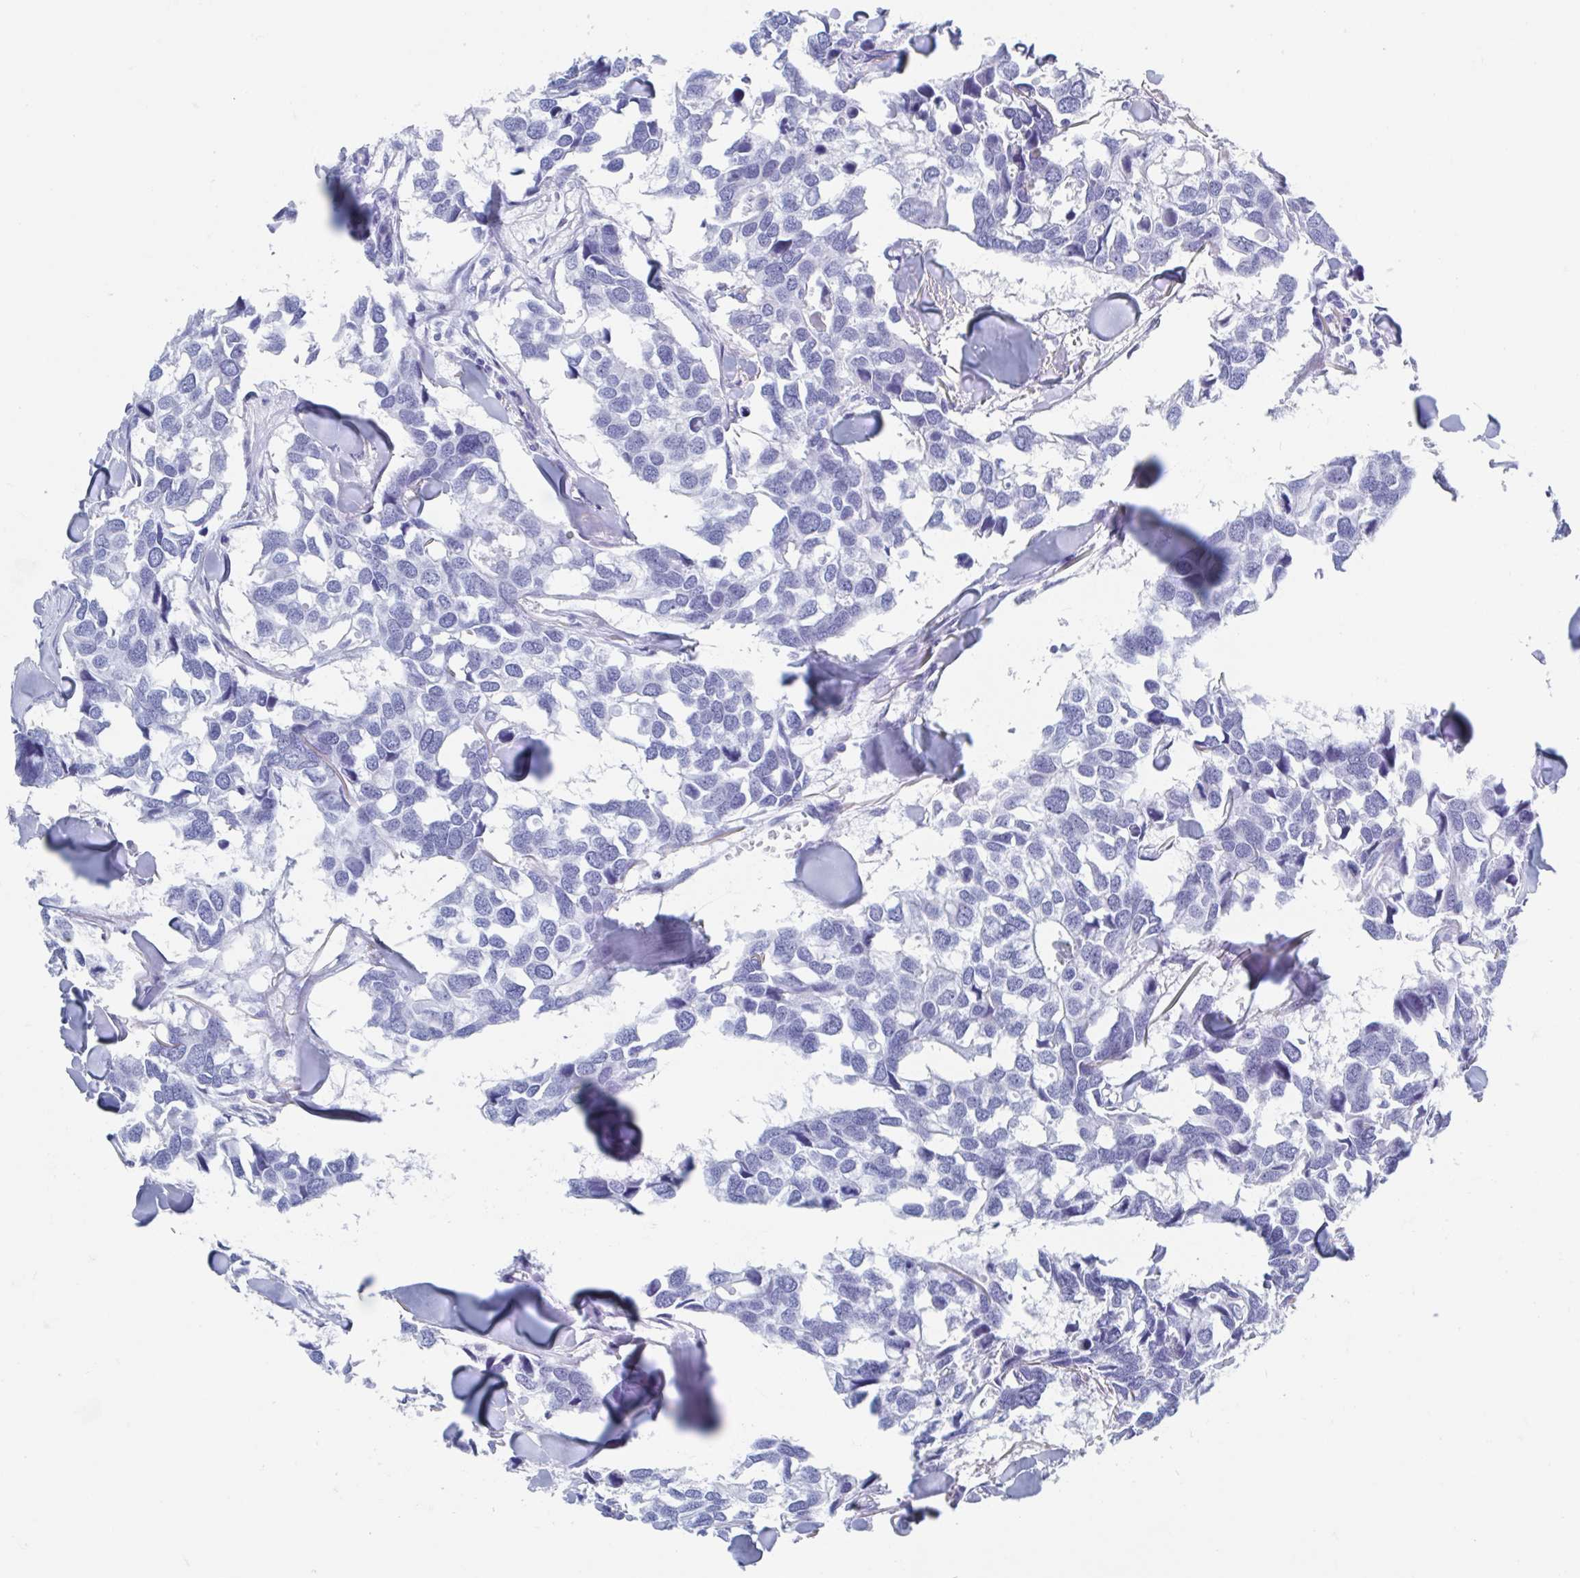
{"staining": {"intensity": "negative", "quantity": "none", "location": "none"}, "tissue": "breast cancer", "cell_type": "Tumor cells", "image_type": "cancer", "snomed": [{"axis": "morphology", "description": "Duct carcinoma"}, {"axis": "topography", "description": "Breast"}], "caption": "This is an IHC histopathology image of infiltrating ductal carcinoma (breast). There is no positivity in tumor cells.", "gene": "C10orf53", "patient": {"sex": "female", "age": 83}}